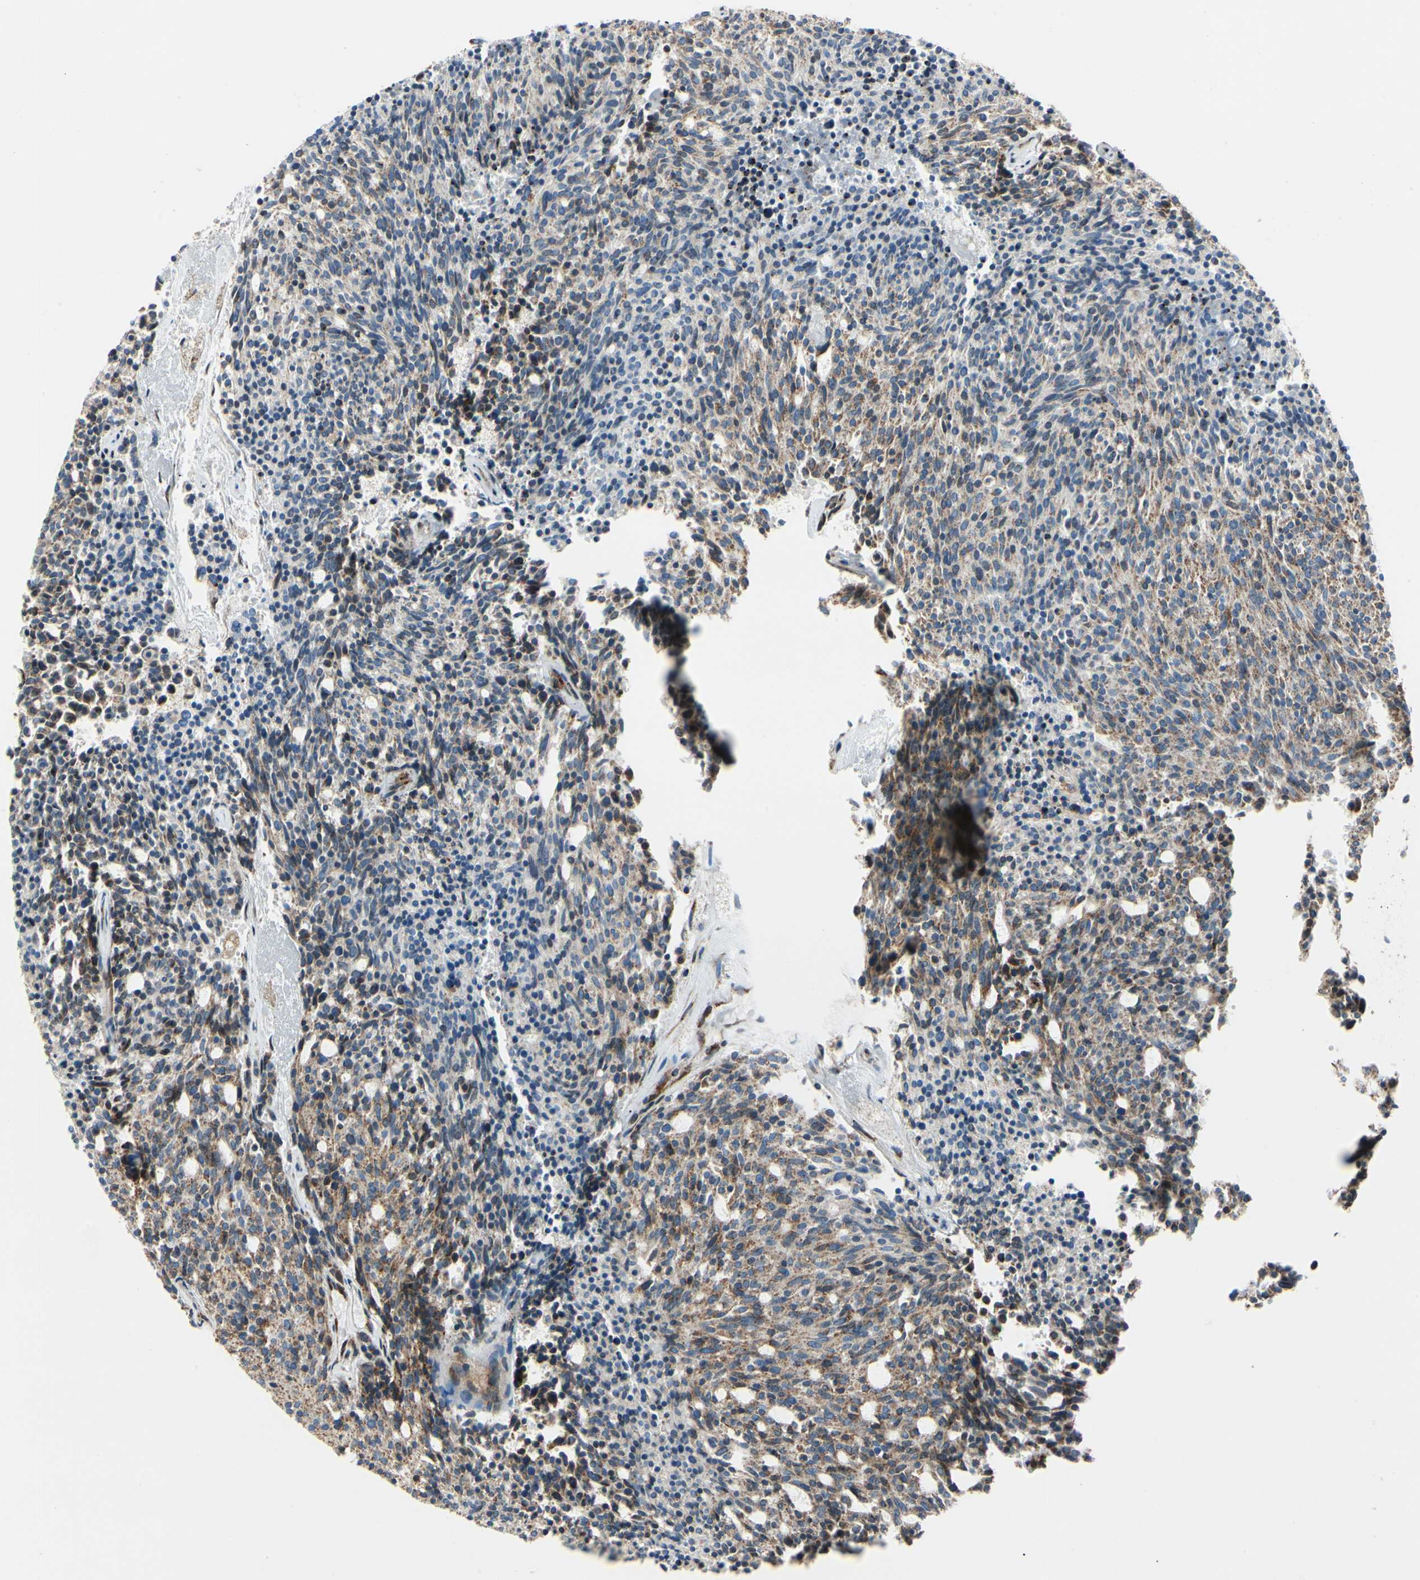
{"staining": {"intensity": "moderate", "quantity": ">75%", "location": "cytoplasmic/membranous"}, "tissue": "carcinoid", "cell_type": "Tumor cells", "image_type": "cancer", "snomed": [{"axis": "morphology", "description": "Carcinoid, malignant, NOS"}, {"axis": "topography", "description": "Pancreas"}], "caption": "A photomicrograph showing moderate cytoplasmic/membranous staining in approximately >75% of tumor cells in carcinoid, as visualized by brown immunohistochemical staining.", "gene": "MRPL9", "patient": {"sex": "female", "age": 54}}